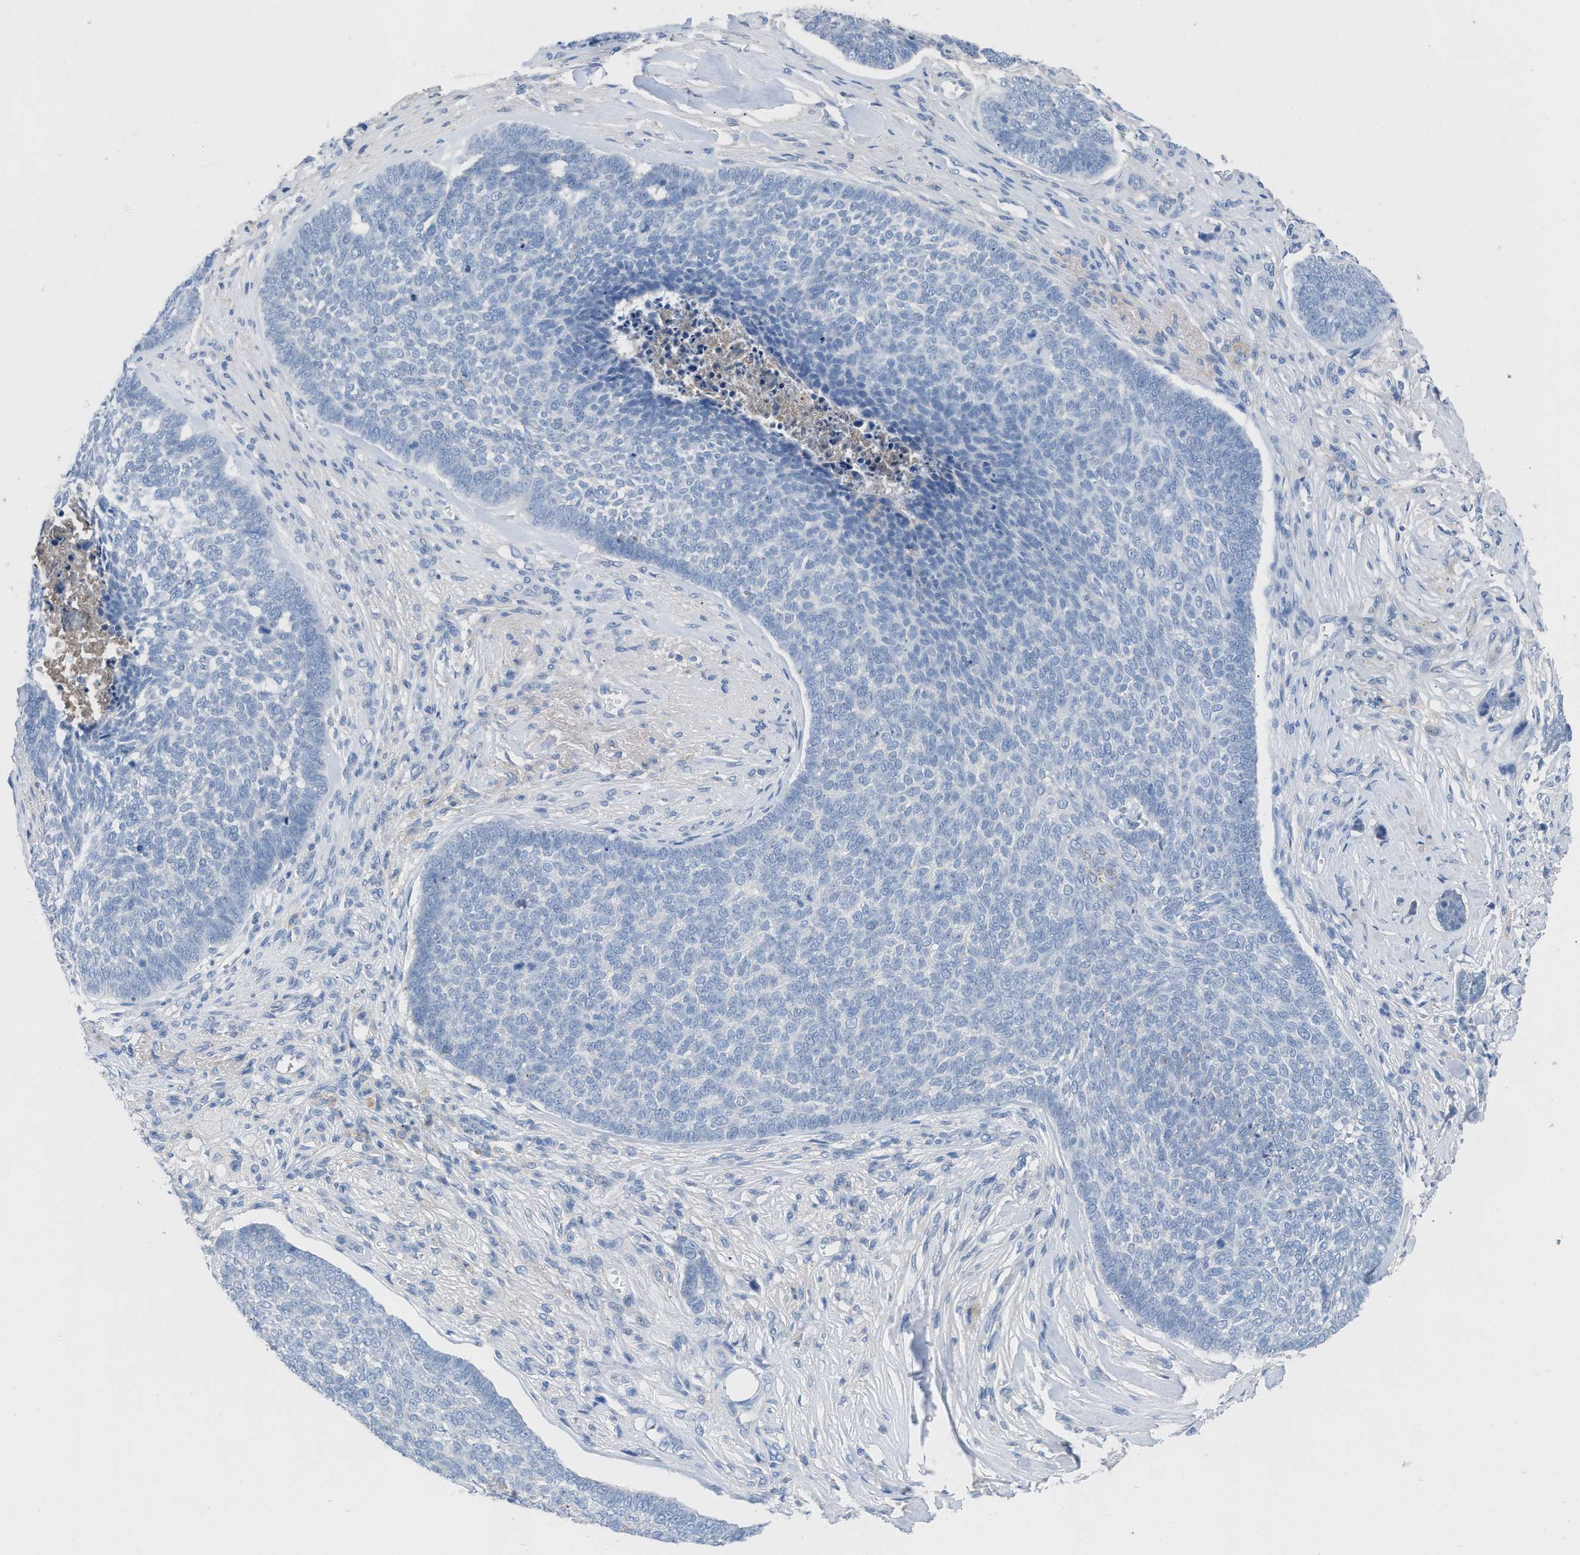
{"staining": {"intensity": "negative", "quantity": "none", "location": "none"}, "tissue": "skin cancer", "cell_type": "Tumor cells", "image_type": "cancer", "snomed": [{"axis": "morphology", "description": "Basal cell carcinoma"}, {"axis": "topography", "description": "Skin"}], "caption": "A micrograph of human skin basal cell carcinoma is negative for staining in tumor cells. (Stains: DAB immunohistochemistry (IHC) with hematoxylin counter stain, Microscopy: brightfield microscopy at high magnification).", "gene": "HPX", "patient": {"sex": "male", "age": 84}}